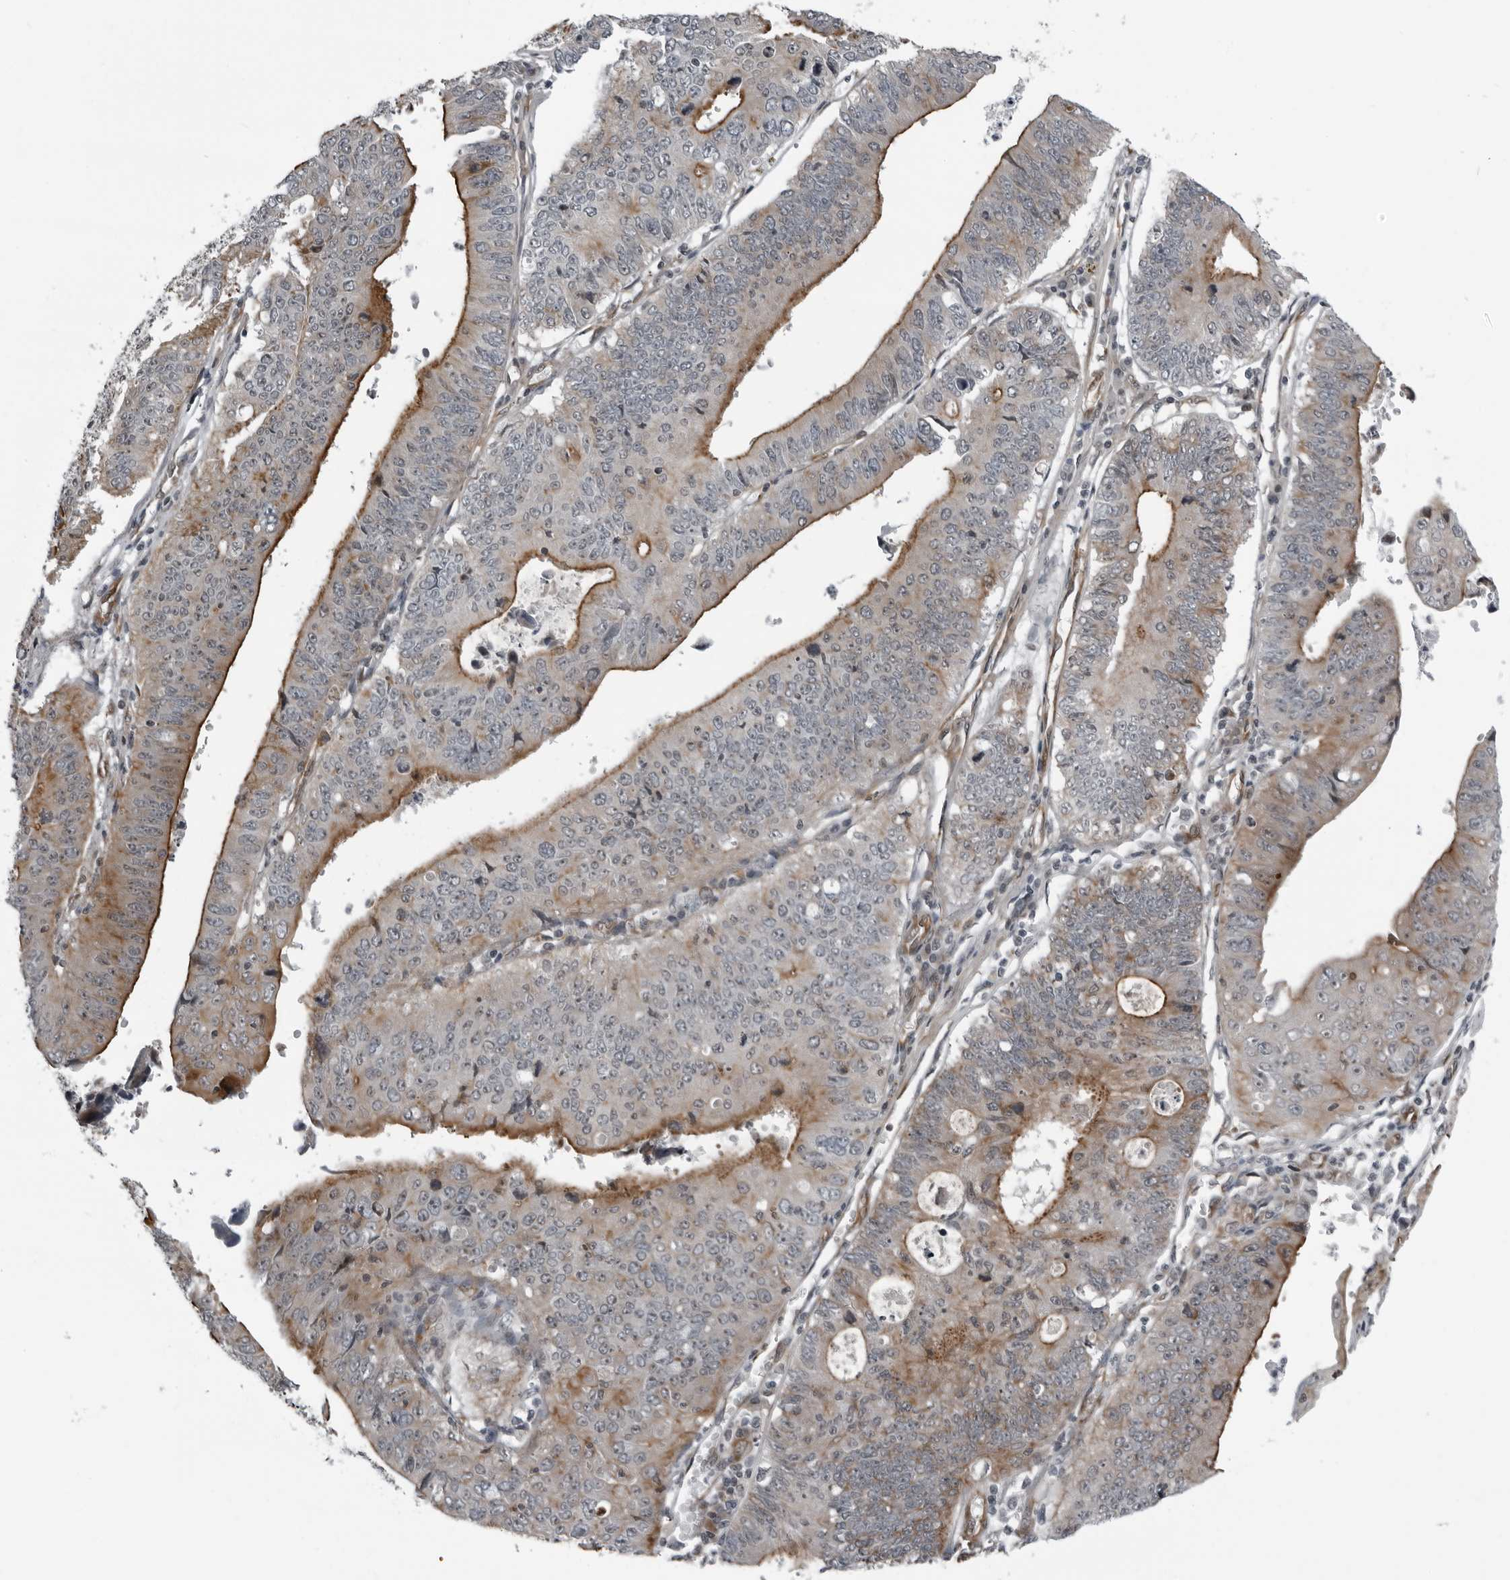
{"staining": {"intensity": "moderate", "quantity": "25%-75%", "location": "cytoplasmic/membranous,nuclear"}, "tissue": "stomach cancer", "cell_type": "Tumor cells", "image_type": "cancer", "snomed": [{"axis": "morphology", "description": "Adenocarcinoma, NOS"}, {"axis": "topography", "description": "Stomach"}], "caption": "This micrograph displays IHC staining of human stomach adenocarcinoma, with medium moderate cytoplasmic/membranous and nuclear staining in about 25%-75% of tumor cells.", "gene": "FAM102B", "patient": {"sex": "male", "age": 59}}